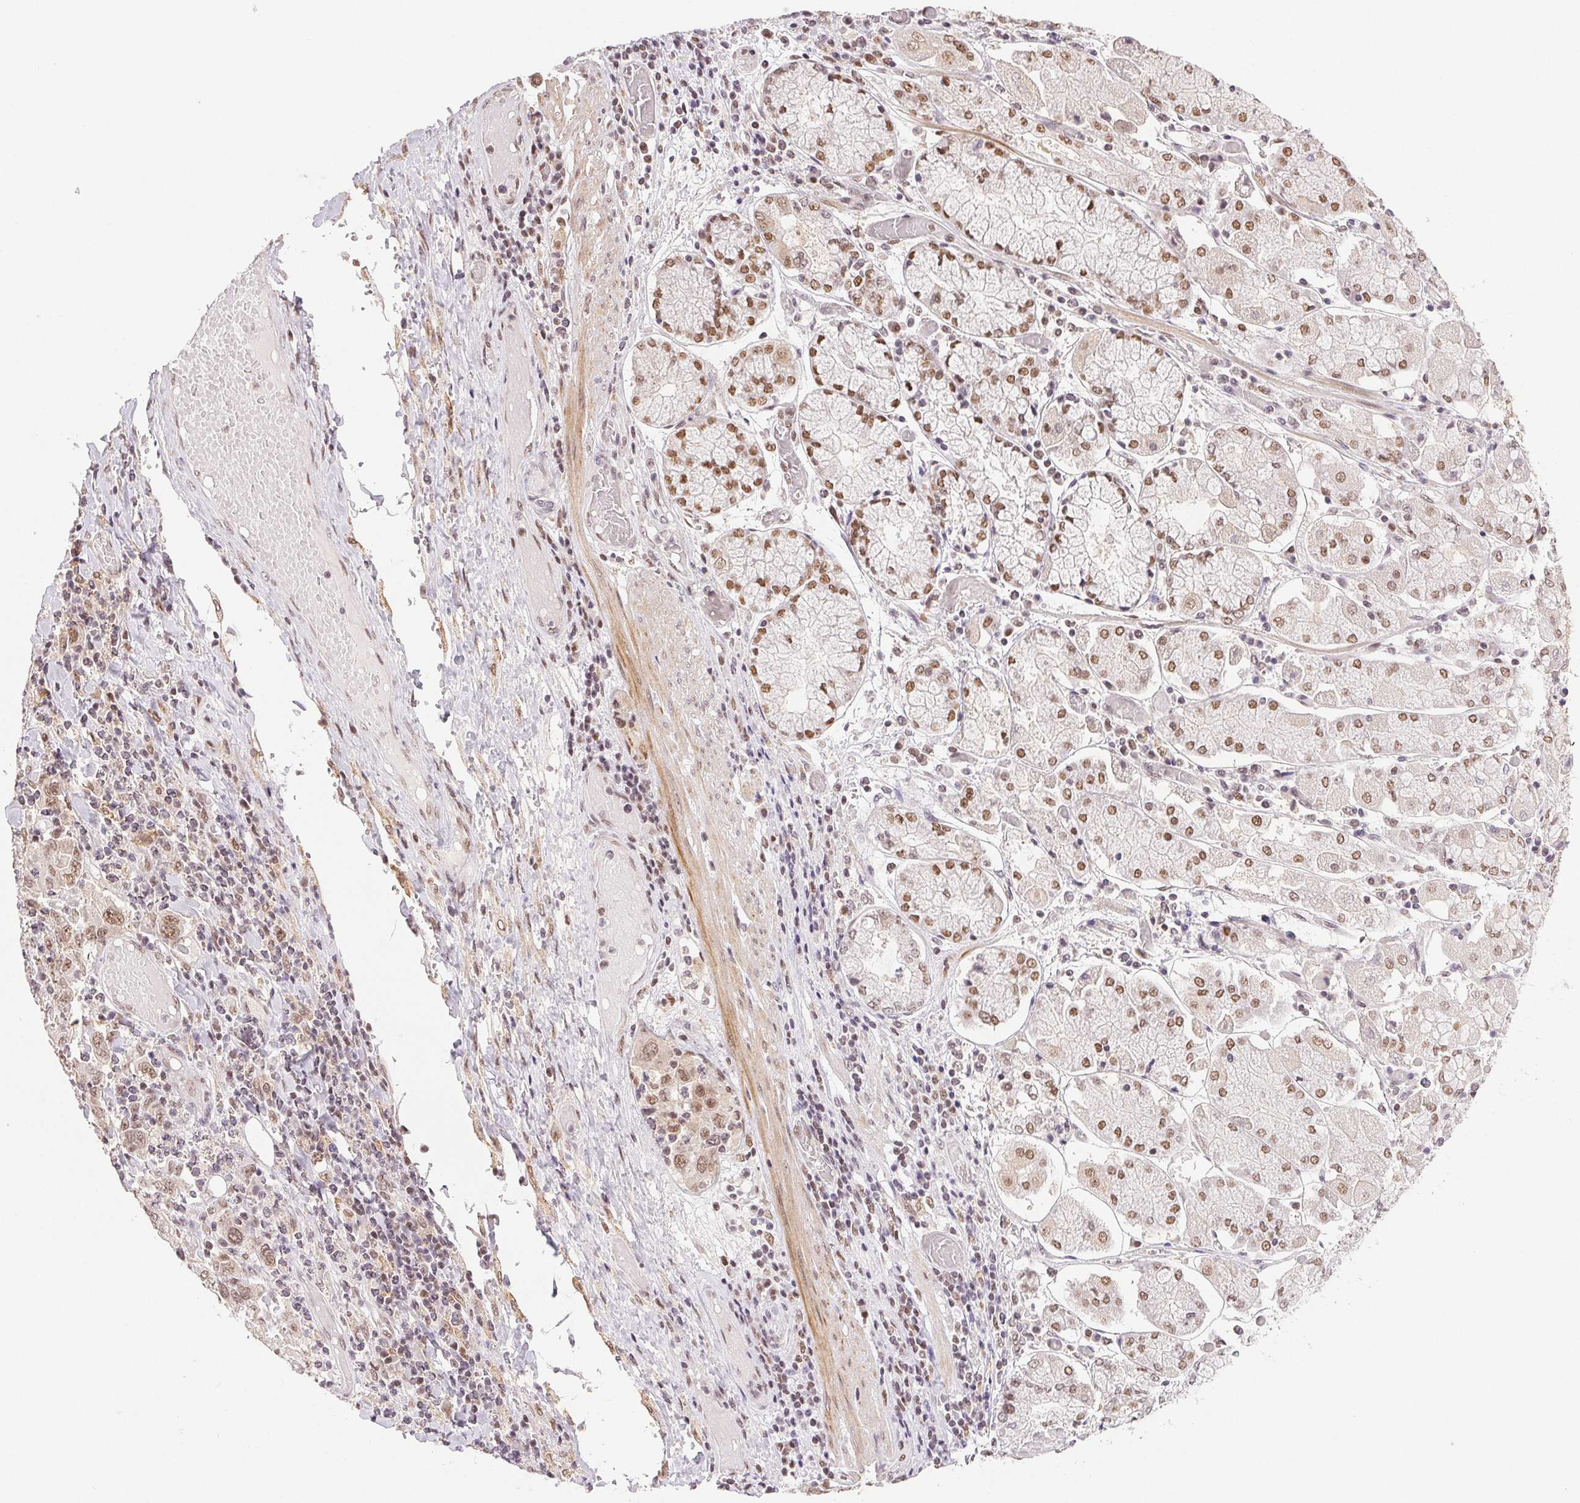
{"staining": {"intensity": "moderate", "quantity": ">75%", "location": "nuclear"}, "tissue": "stomach cancer", "cell_type": "Tumor cells", "image_type": "cancer", "snomed": [{"axis": "morphology", "description": "Adenocarcinoma, NOS"}, {"axis": "topography", "description": "Stomach, upper"}, {"axis": "topography", "description": "Stomach"}], "caption": "A micrograph of stomach cancer stained for a protein displays moderate nuclear brown staining in tumor cells.", "gene": "PRPF18", "patient": {"sex": "male", "age": 62}}